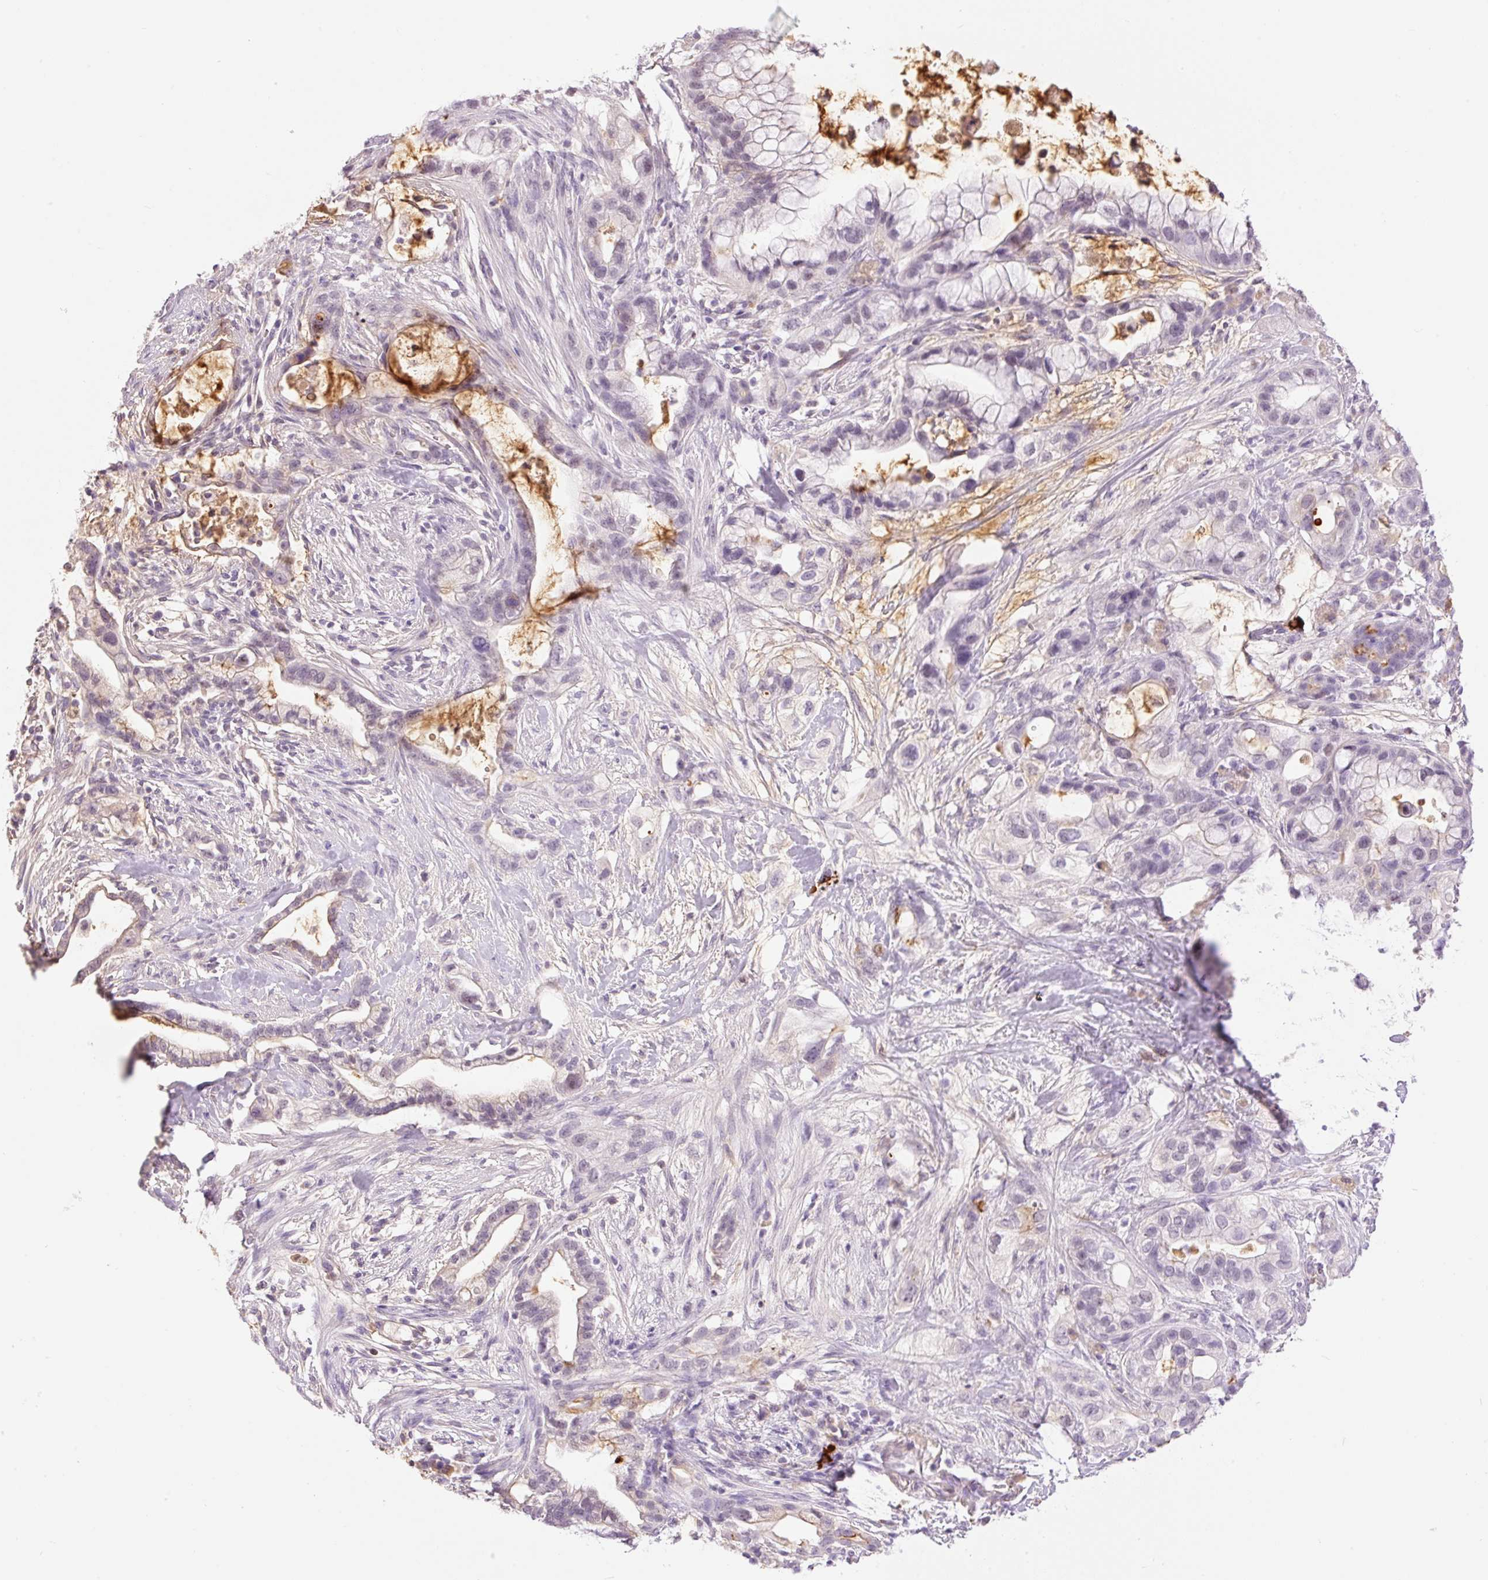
{"staining": {"intensity": "weak", "quantity": "<25%", "location": "cytoplasmic/membranous"}, "tissue": "pancreatic cancer", "cell_type": "Tumor cells", "image_type": "cancer", "snomed": [{"axis": "morphology", "description": "Adenocarcinoma, NOS"}, {"axis": "topography", "description": "Pancreas"}], "caption": "High magnification brightfield microscopy of pancreatic cancer stained with DAB (3,3'-diaminobenzidine) (brown) and counterstained with hematoxylin (blue): tumor cells show no significant positivity. (Brightfield microscopy of DAB (3,3'-diaminobenzidine) immunohistochemistry at high magnification).", "gene": "PRPF38B", "patient": {"sex": "male", "age": 44}}